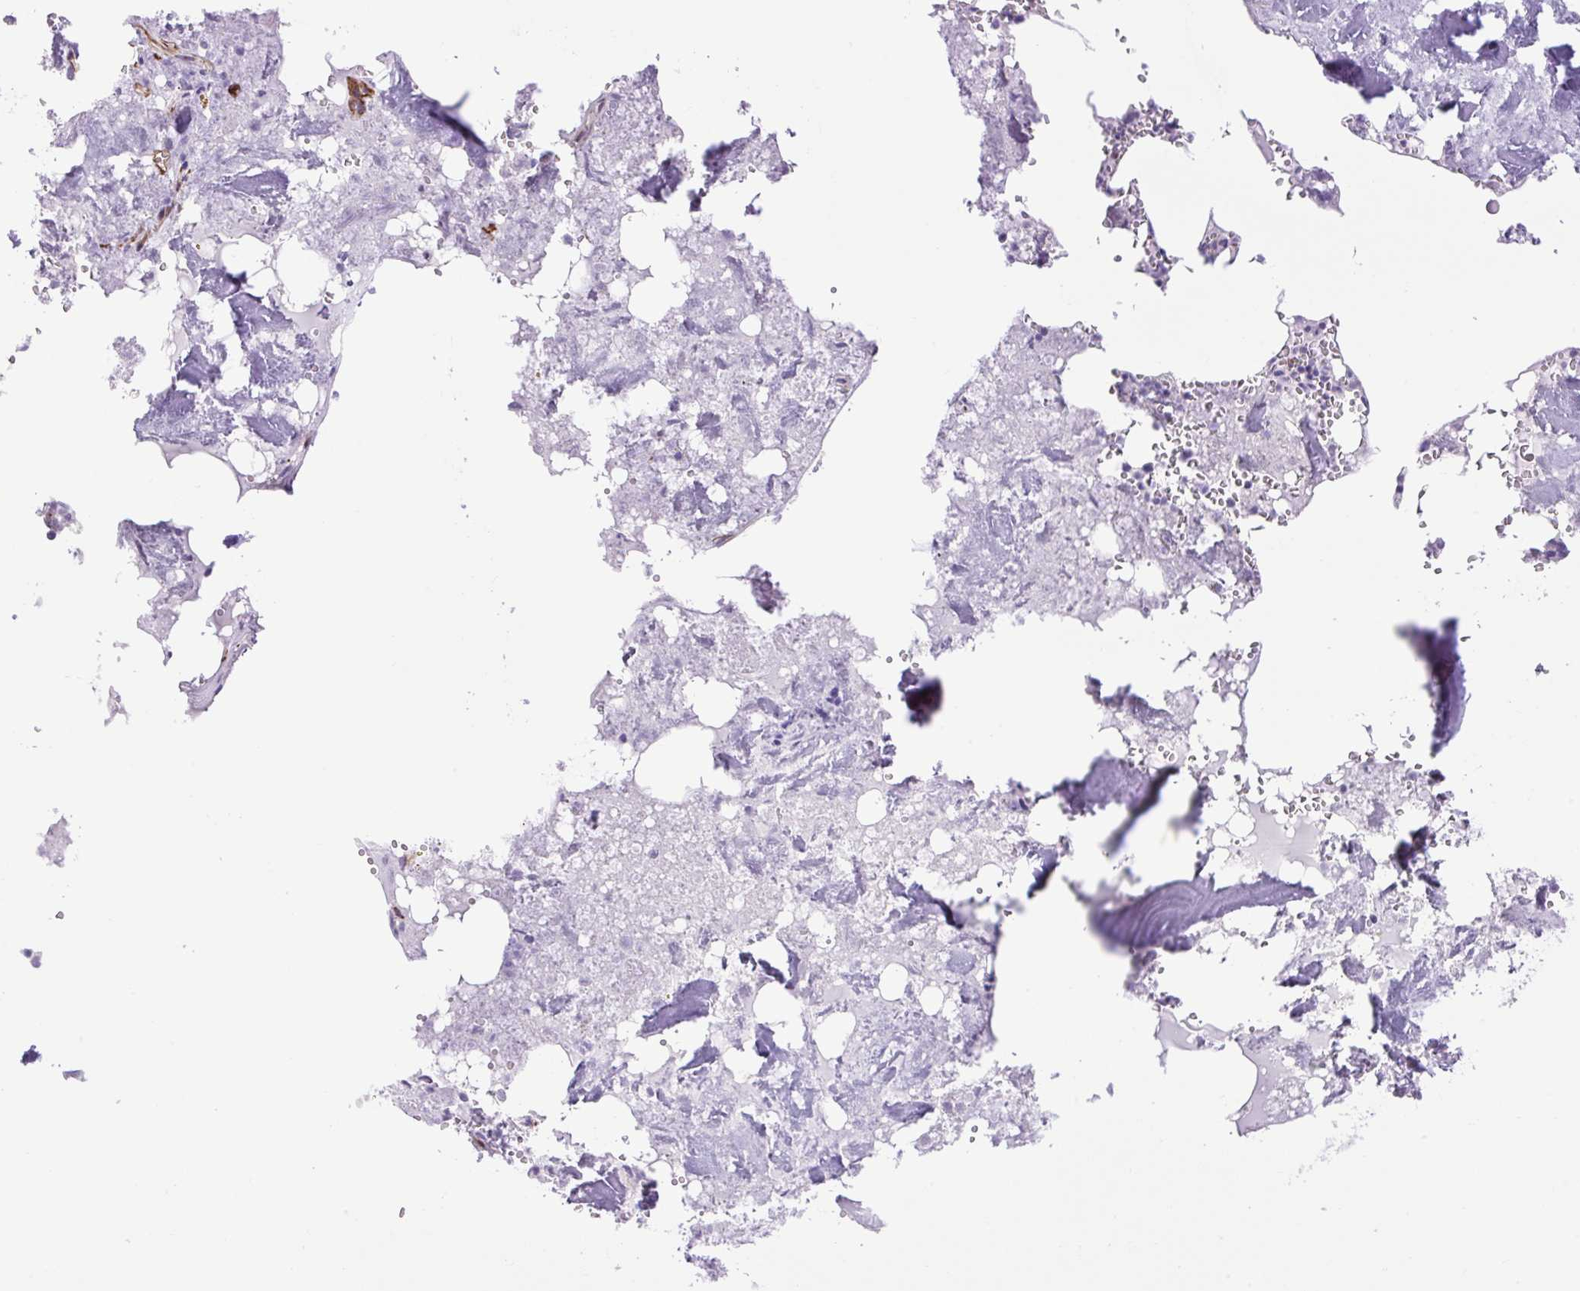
{"staining": {"intensity": "negative", "quantity": "none", "location": "none"}, "tissue": "bone marrow", "cell_type": "Hematopoietic cells", "image_type": "normal", "snomed": [{"axis": "morphology", "description": "Normal tissue, NOS"}, {"axis": "topography", "description": "Bone marrow"}], "caption": "DAB (3,3'-diaminobenzidine) immunohistochemical staining of benign human bone marrow exhibits no significant expression in hematopoietic cells.", "gene": "RNASE10", "patient": {"sex": "male", "age": 54}}